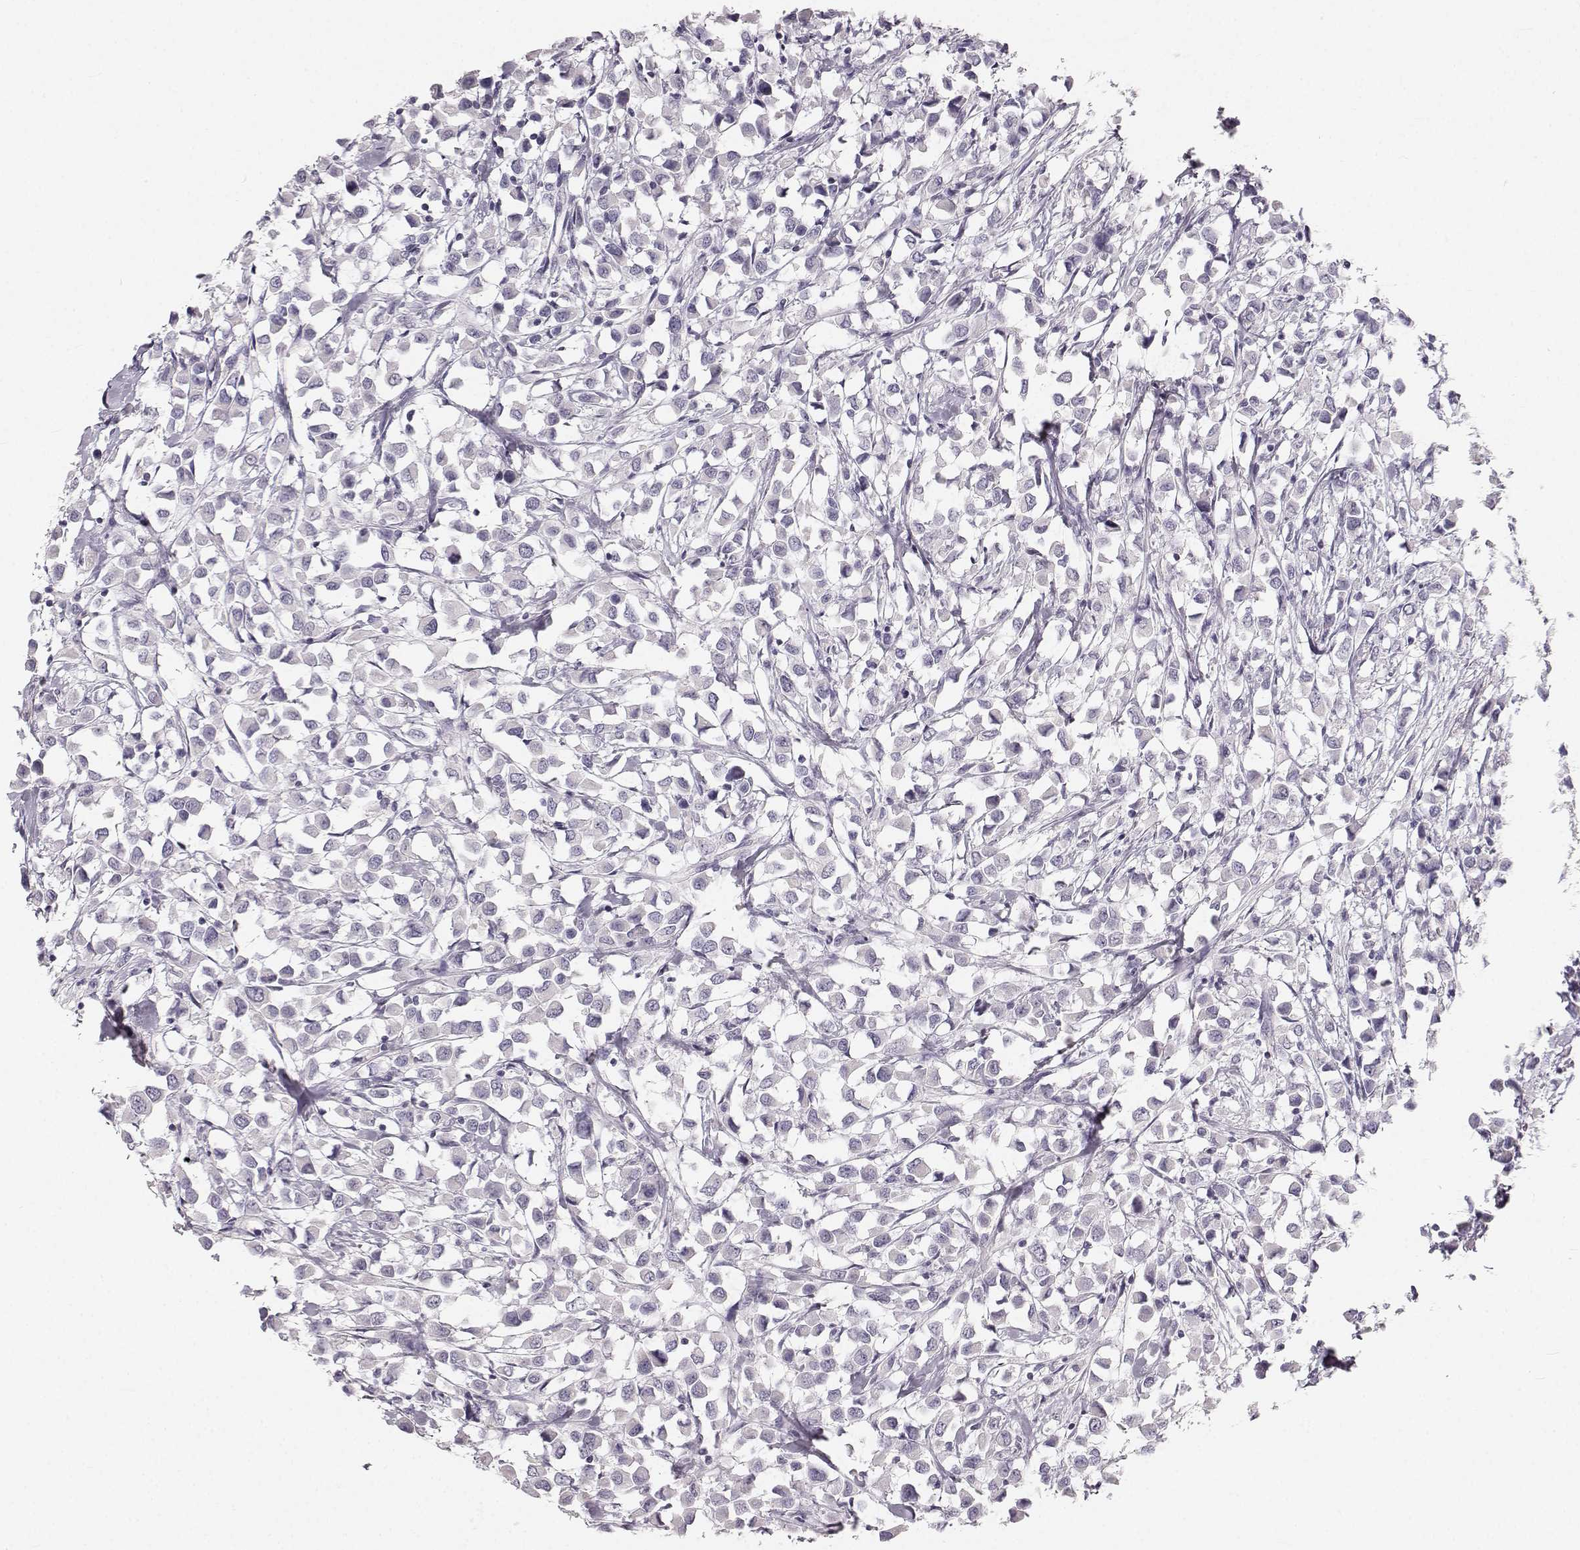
{"staining": {"intensity": "negative", "quantity": "none", "location": "none"}, "tissue": "breast cancer", "cell_type": "Tumor cells", "image_type": "cancer", "snomed": [{"axis": "morphology", "description": "Duct carcinoma"}, {"axis": "topography", "description": "Breast"}], "caption": "Immunohistochemical staining of breast cancer demonstrates no significant positivity in tumor cells. Brightfield microscopy of immunohistochemistry (IHC) stained with DAB (brown) and hematoxylin (blue), captured at high magnification.", "gene": "OIP5", "patient": {"sex": "female", "age": 61}}